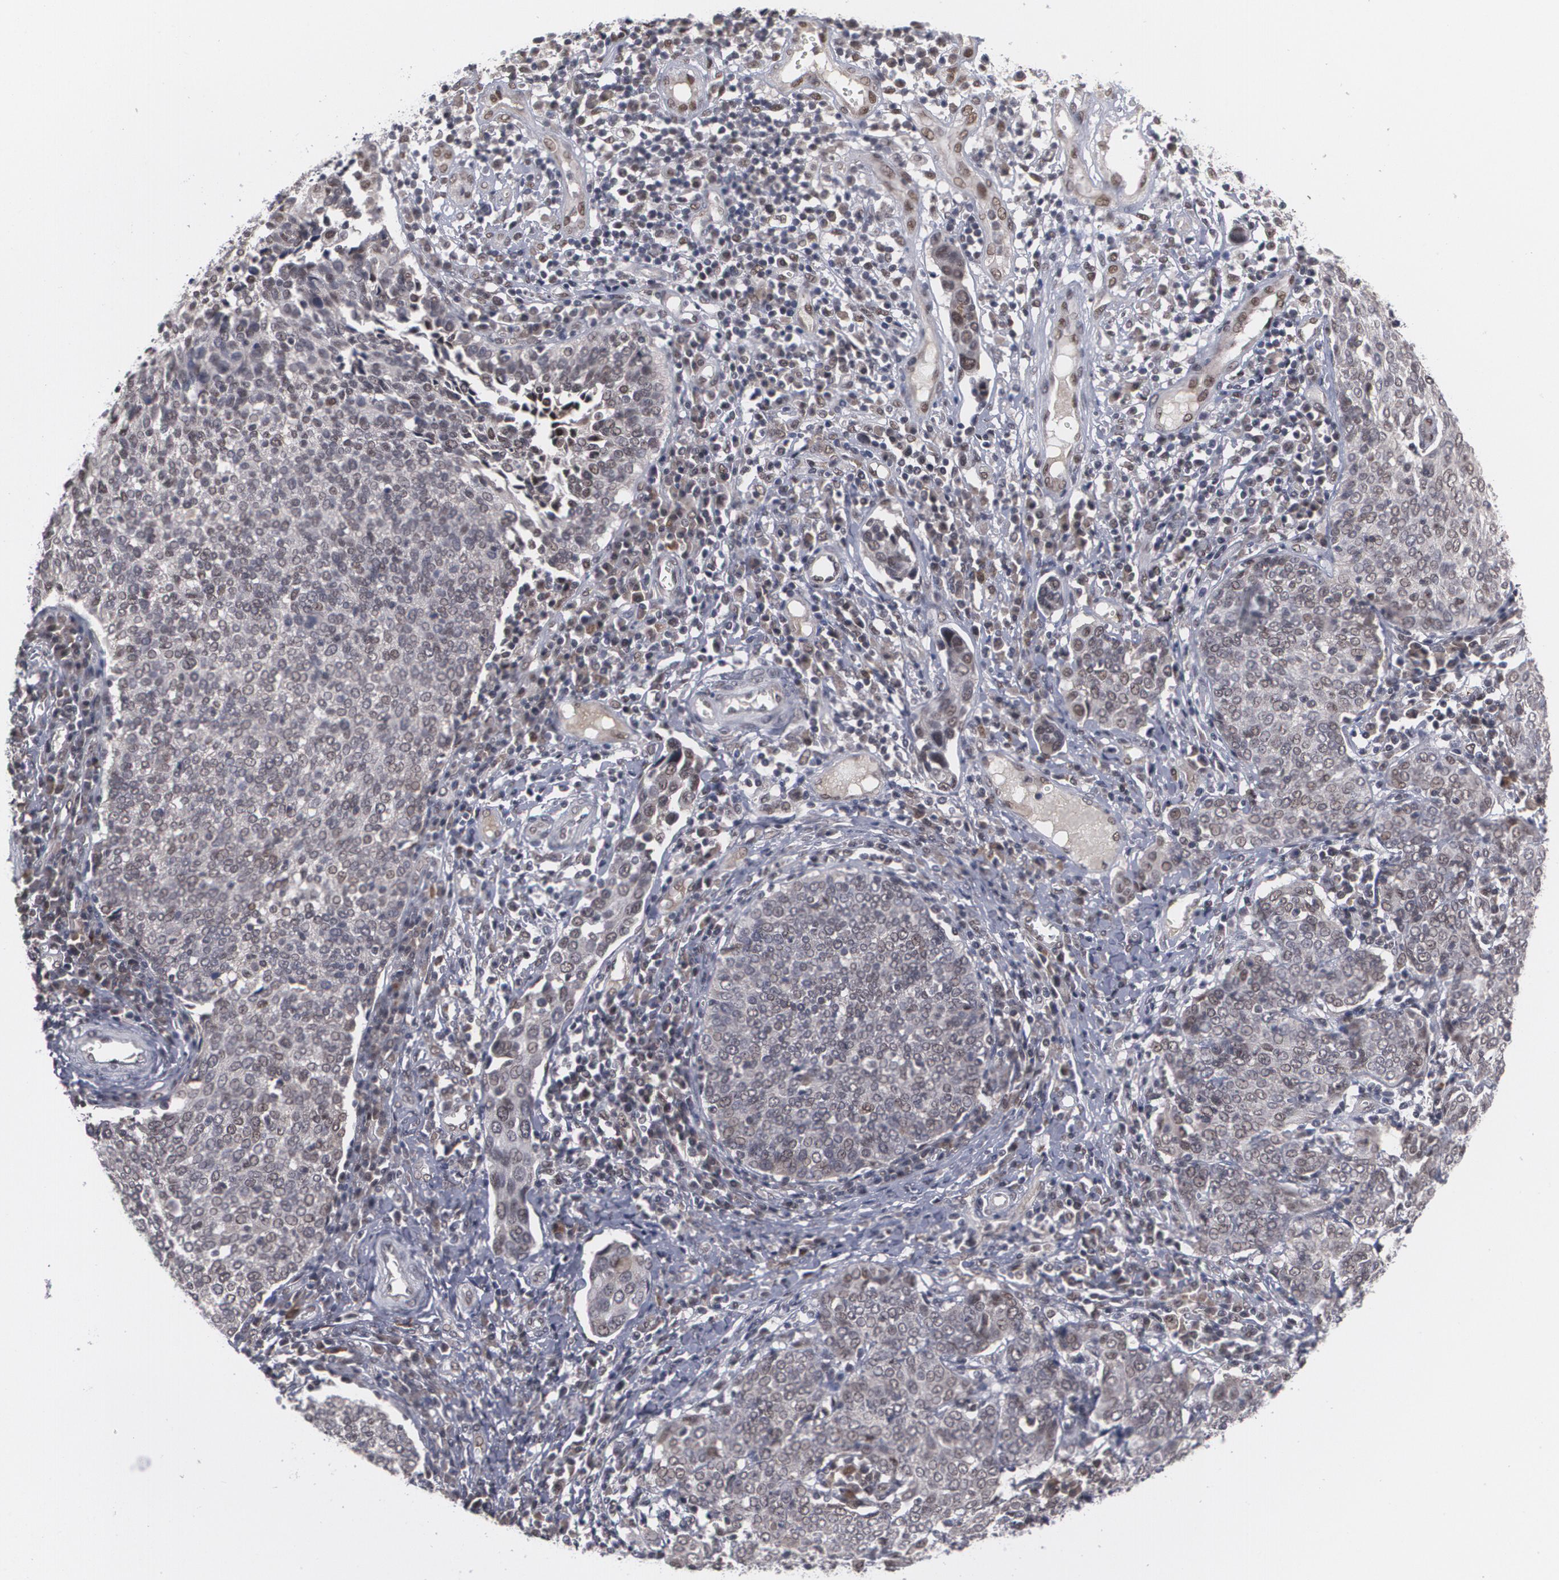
{"staining": {"intensity": "moderate", "quantity": ">75%", "location": "nuclear"}, "tissue": "cervical cancer", "cell_type": "Tumor cells", "image_type": "cancer", "snomed": [{"axis": "morphology", "description": "Squamous cell carcinoma, NOS"}, {"axis": "topography", "description": "Cervix"}], "caption": "Tumor cells exhibit medium levels of moderate nuclear positivity in approximately >75% of cells in human cervical cancer.", "gene": "INTS6", "patient": {"sex": "female", "age": 40}}